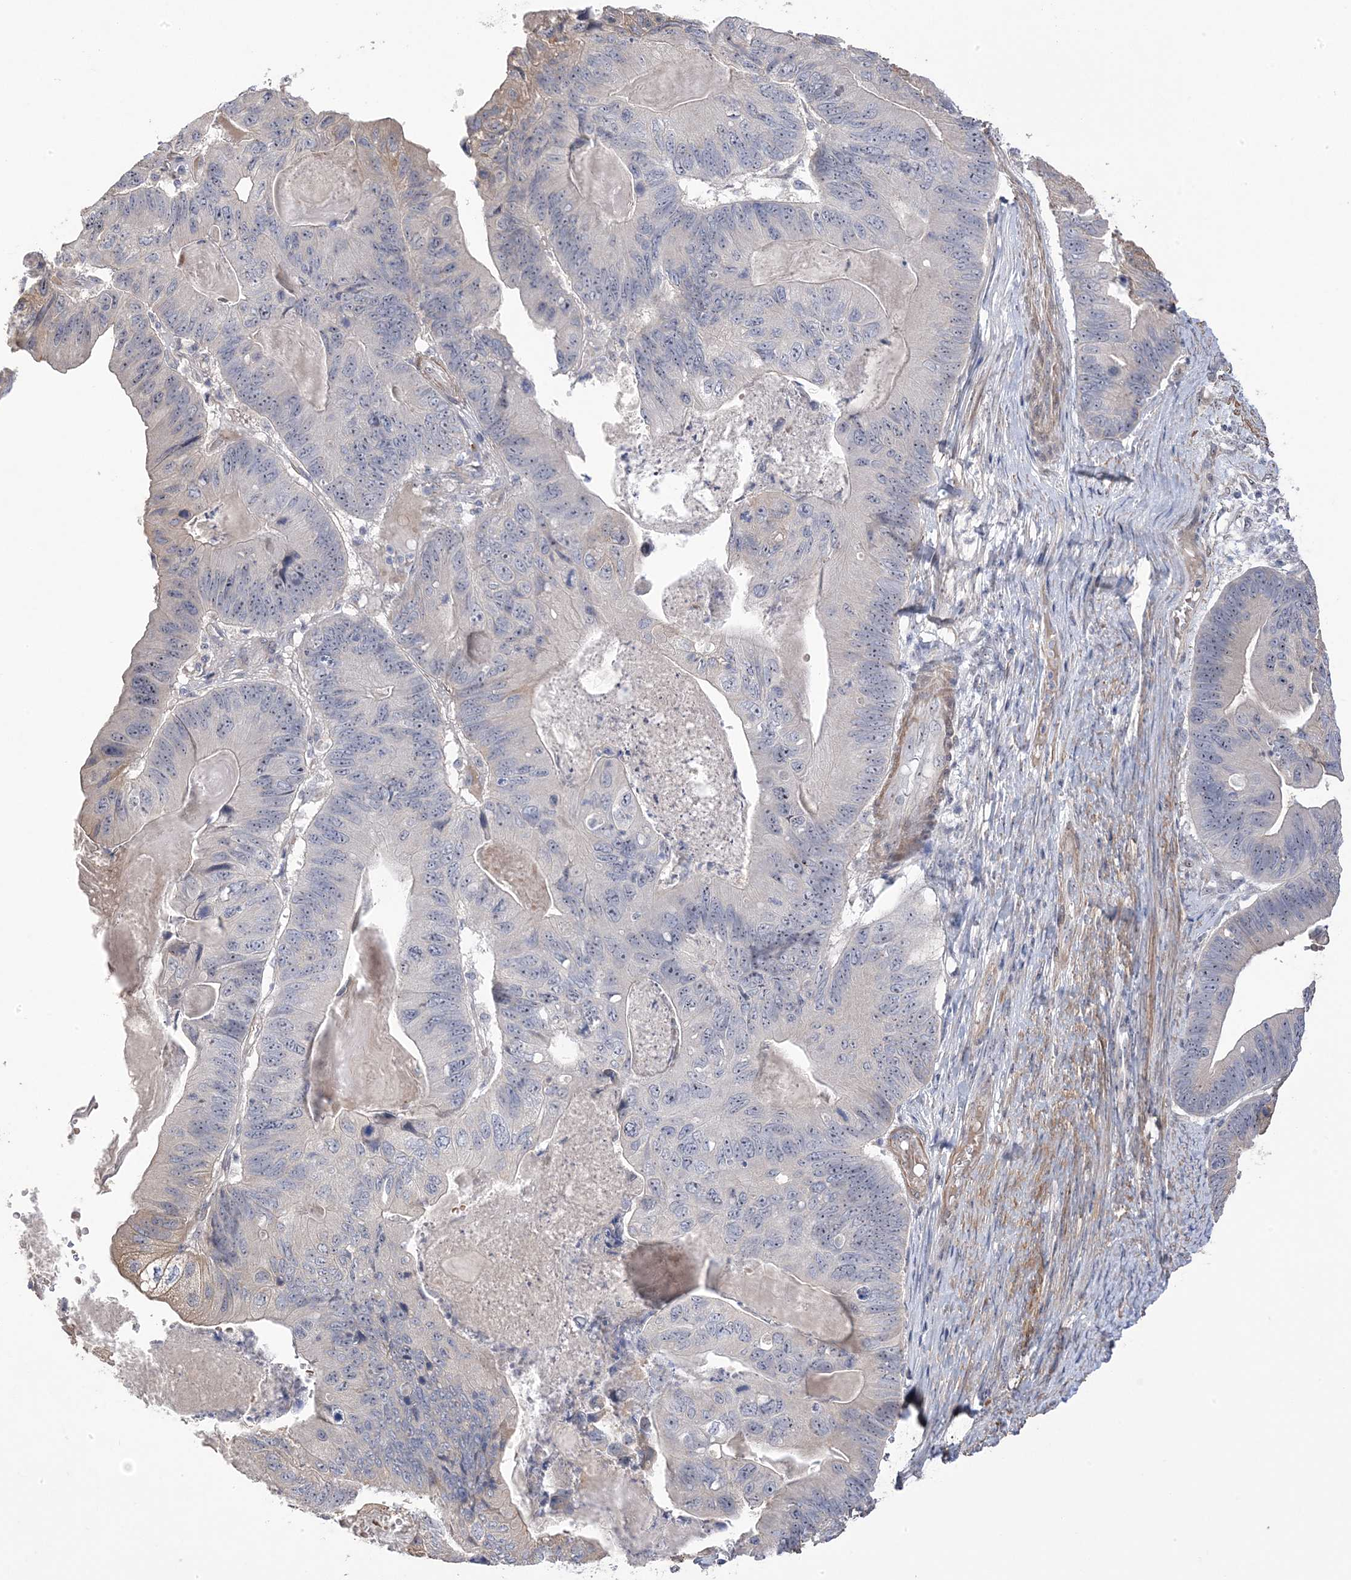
{"staining": {"intensity": "negative", "quantity": "none", "location": "none"}, "tissue": "ovarian cancer", "cell_type": "Tumor cells", "image_type": "cancer", "snomed": [{"axis": "morphology", "description": "Cystadenocarcinoma, mucinous, NOS"}, {"axis": "topography", "description": "Ovary"}], "caption": "Ovarian mucinous cystadenocarcinoma was stained to show a protein in brown. There is no significant staining in tumor cells.", "gene": "GTPBP6", "patient": {"sex": "female", "age": 61}}